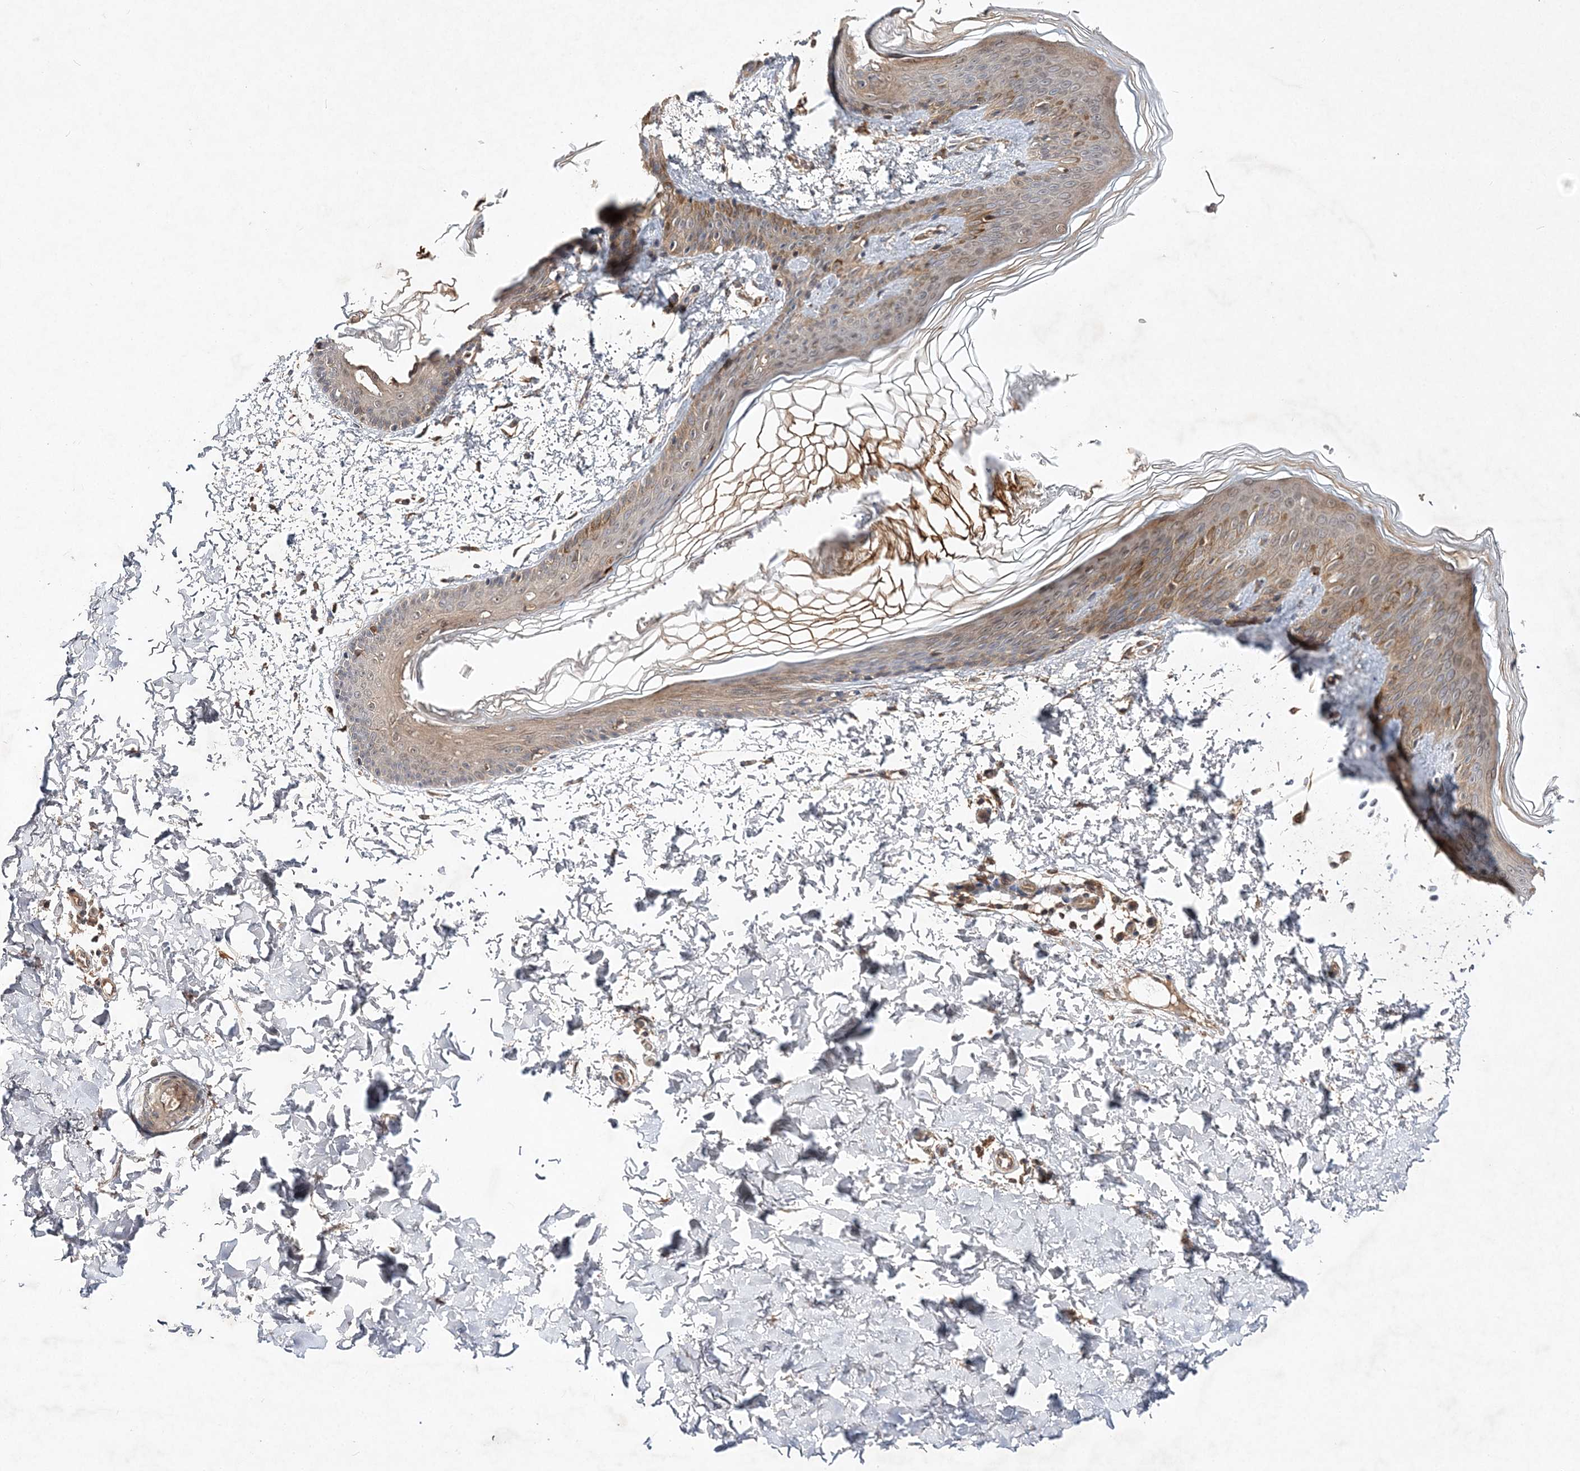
{"staining": {"intensity": "moderate", "quantity": ">75%", "location": "cytoplasmic/membranous"}, "tissue": "skin", "cell_type": "Fibroblasts", "image_type": "normal", "snomed": [{"axis": "morphology", "description": "Normal tissue, NOS"}, {"axis": "morphology", "description": "Neoplasm, benign, NOS"}, {"axis": "topography", "description": "Skin"}, {"axis": "topography", "description": "Soft tissue"}], "caption": "Immunohistochemistry (IHC) of benign human skin exhibits medium levels of moderate cytoplasmic/membranous positivity in about >75% of fibroblasts.", "gene": "TMEM9B", "patient": {"sex": "male", "age": 26}}